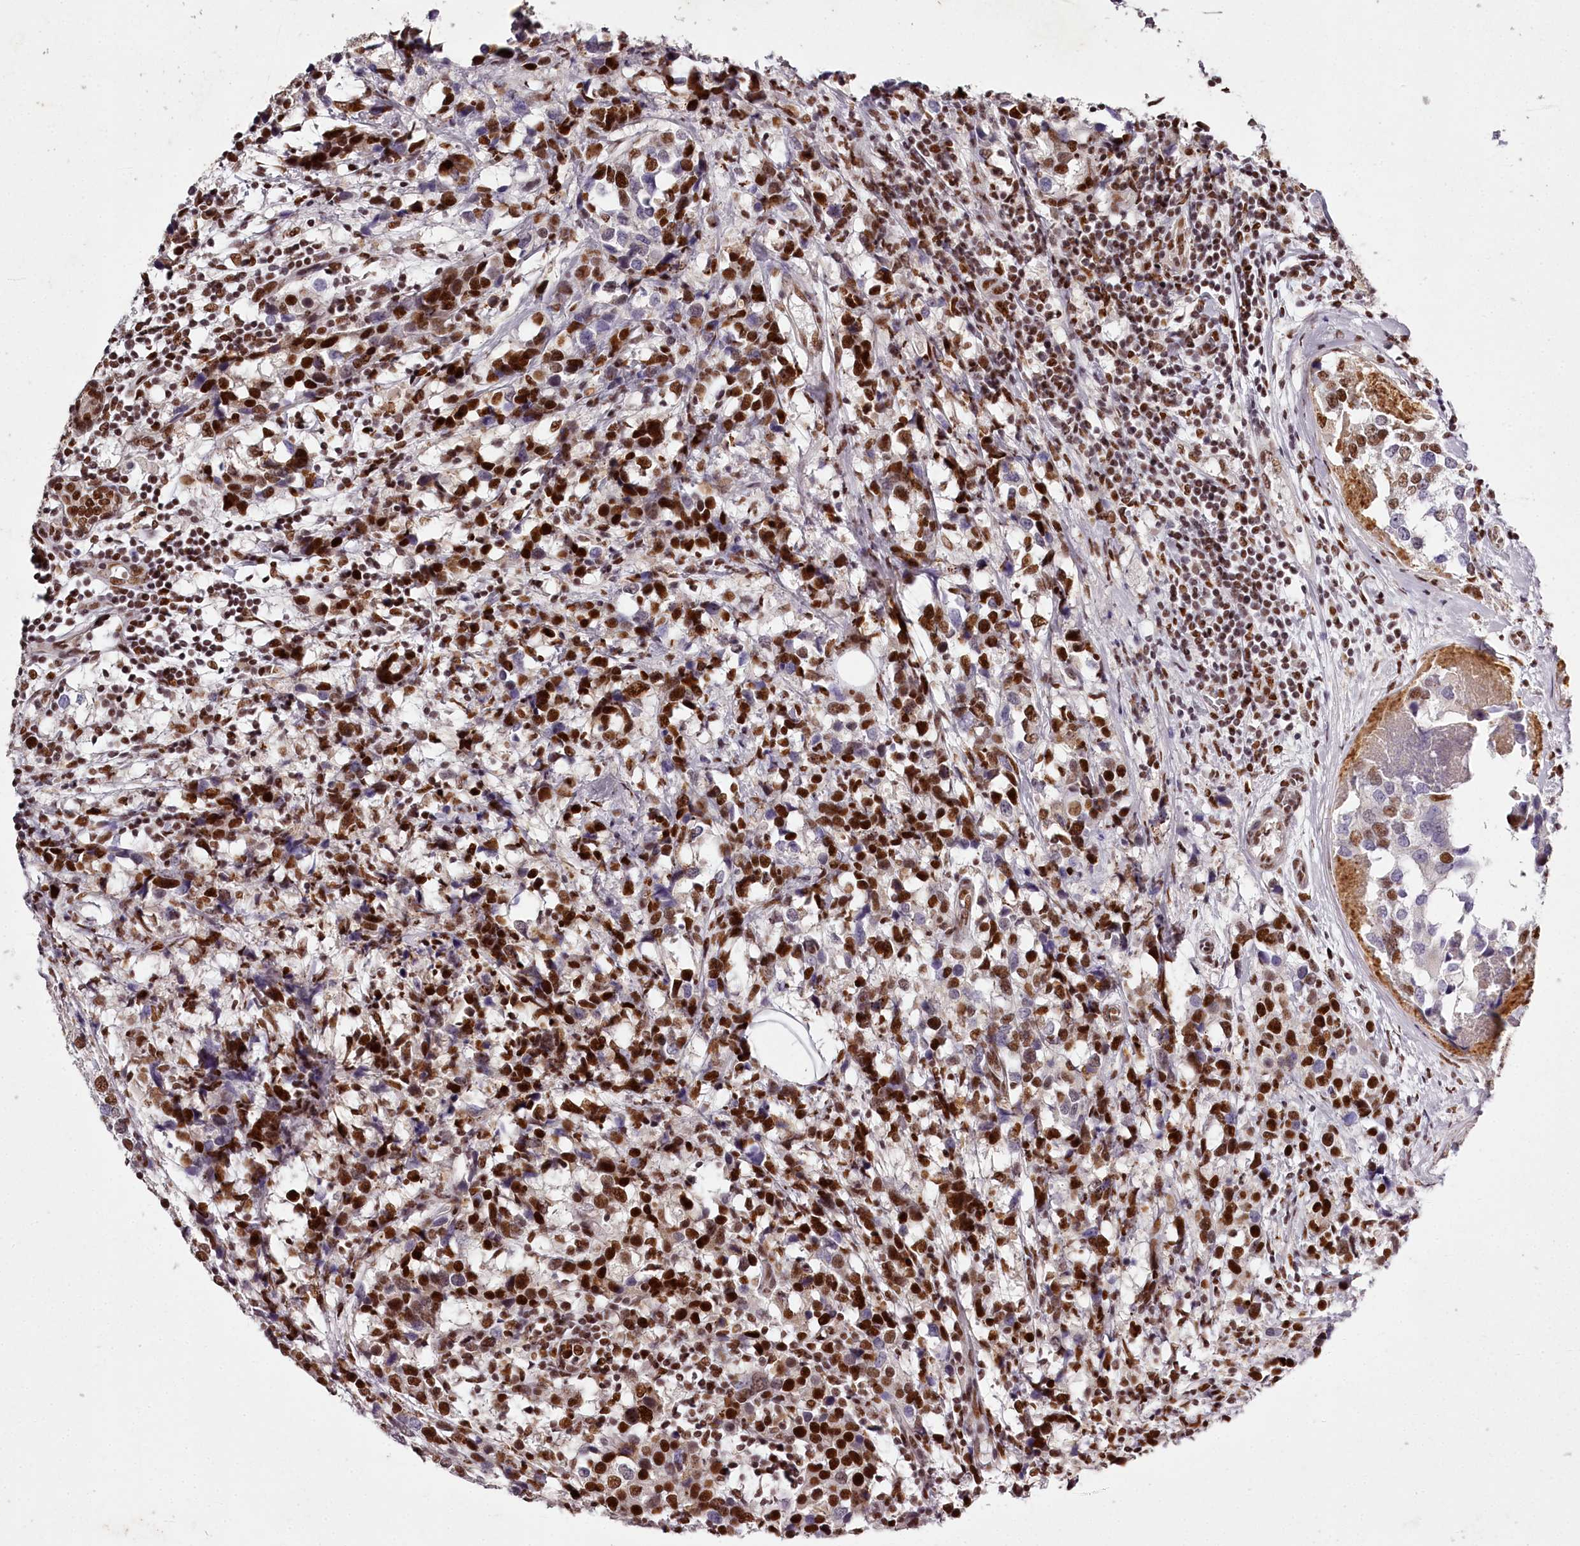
{"staining": {"intensity": "strong", "quantity": ">75%", "location": "nuclear"}, "tissue": "breast cancer", "cell_type": "Tumor cells", "image_type": "cancer", "snomed": [{"axis": "morphology", "description": "Lobular carcinoma"}, {"axis": "topography", "description": "Breast"}], "caption": "Protein staining of breast lobular carcinoma tissue shows strong nuclear expression in approximately >75% of tumor cells.", "gene": "PSPC1", "patient": {"sex": "female", "age": 59}}